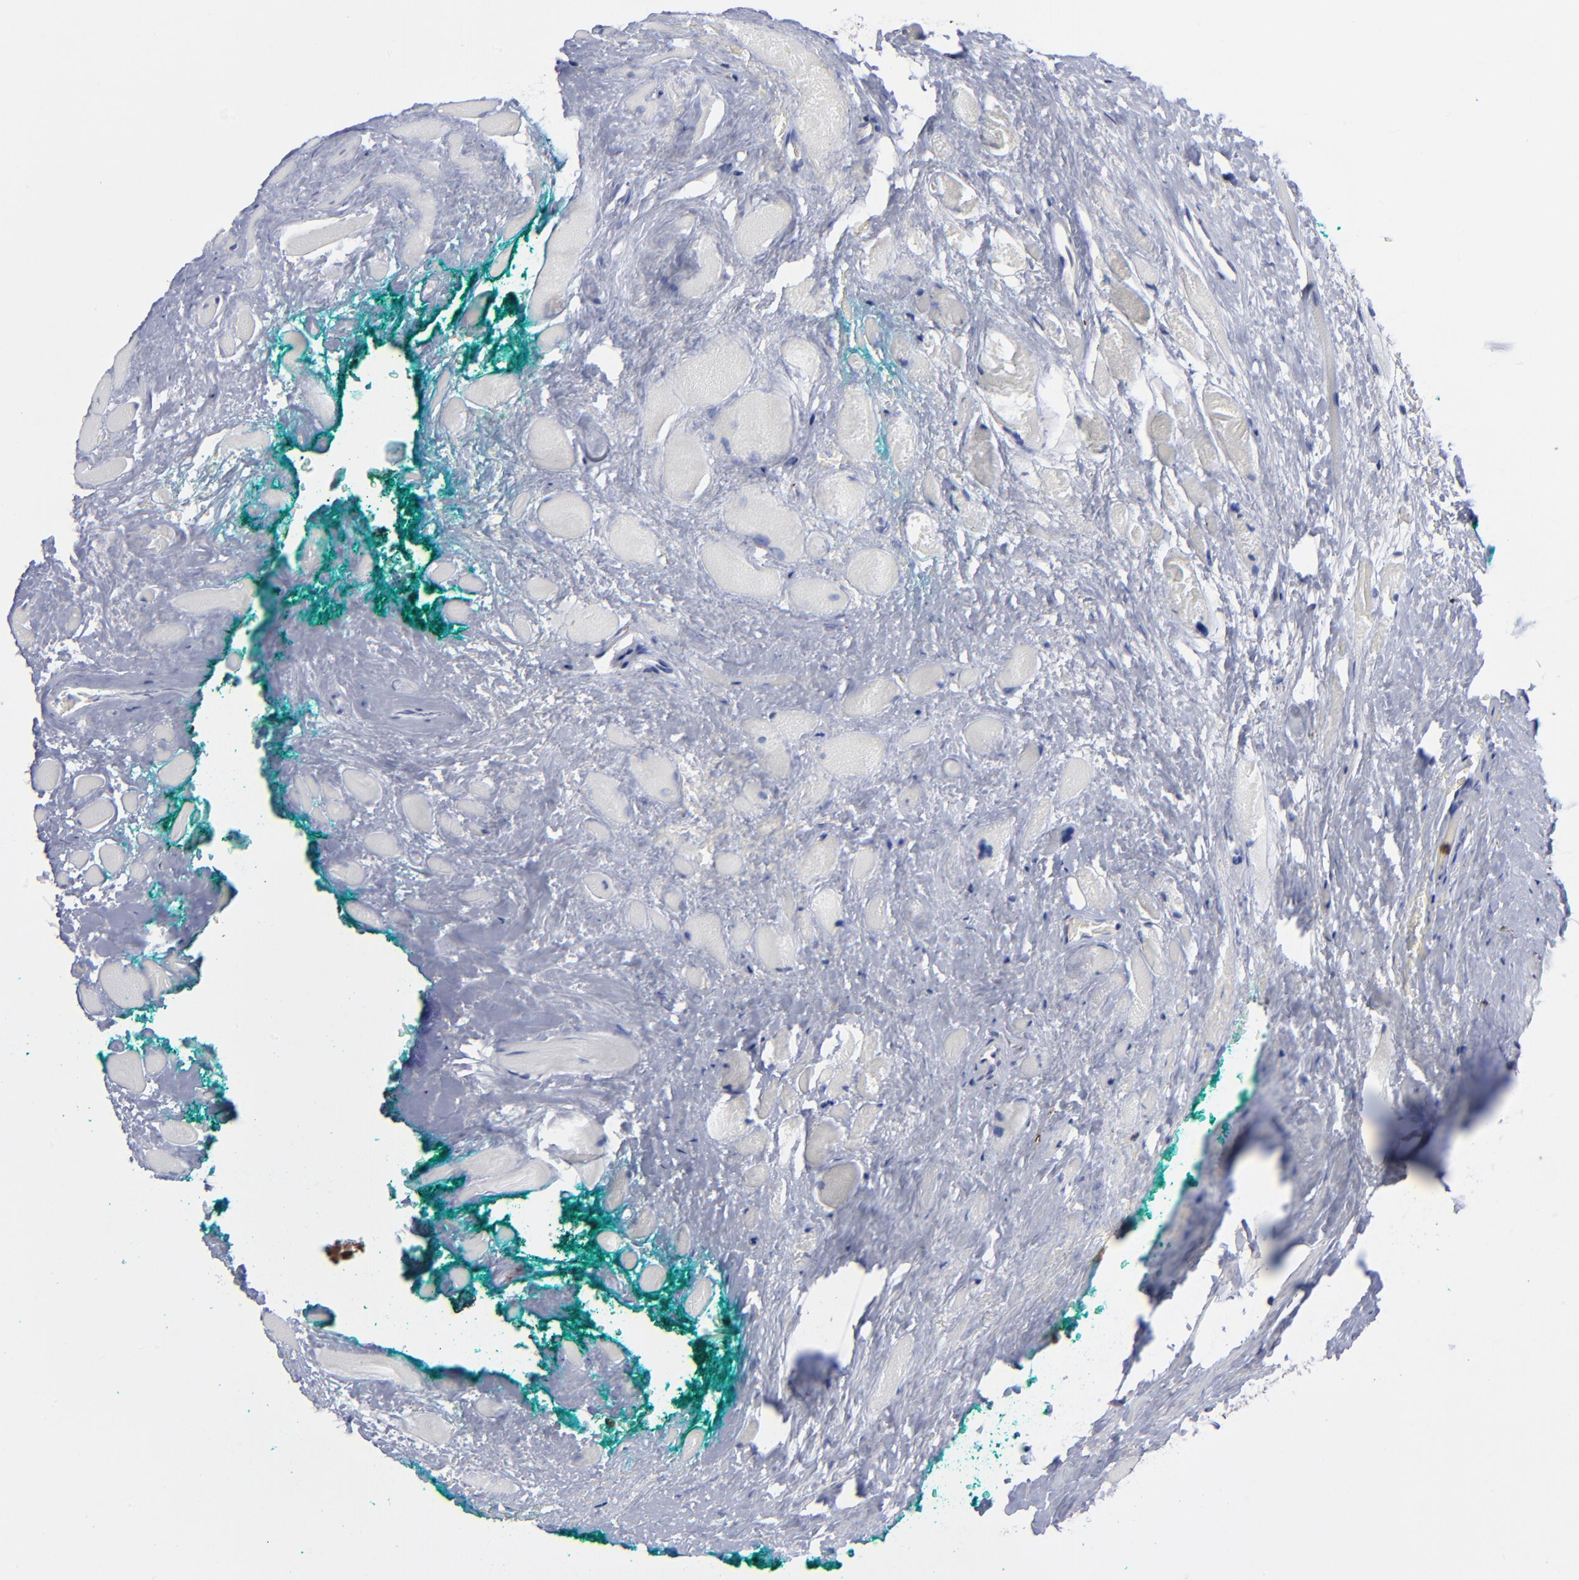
{"staining": {"intensity": "negative", "quantity": "none", "location": "none"}, "tissue": "prostate cancer", "cell_type": "Tumor cells", "image_type": "cancer", "snomed": [{"axis": "morphology", "description": "Adenocarcinoma, Medium grade"}, {"axis": "topography", "description": "Prostate"}], "caption": "Immunohistochemical staining of prostate cancer (adenocarcinoma (medium-grade)) shows no significant staining in tumor cells. (Brightfield microscopy of DAB immunohistochemistry (IHC) at high magnification).", "gene": "TBXT", "patient": {"sex": "male", "age": 60}}